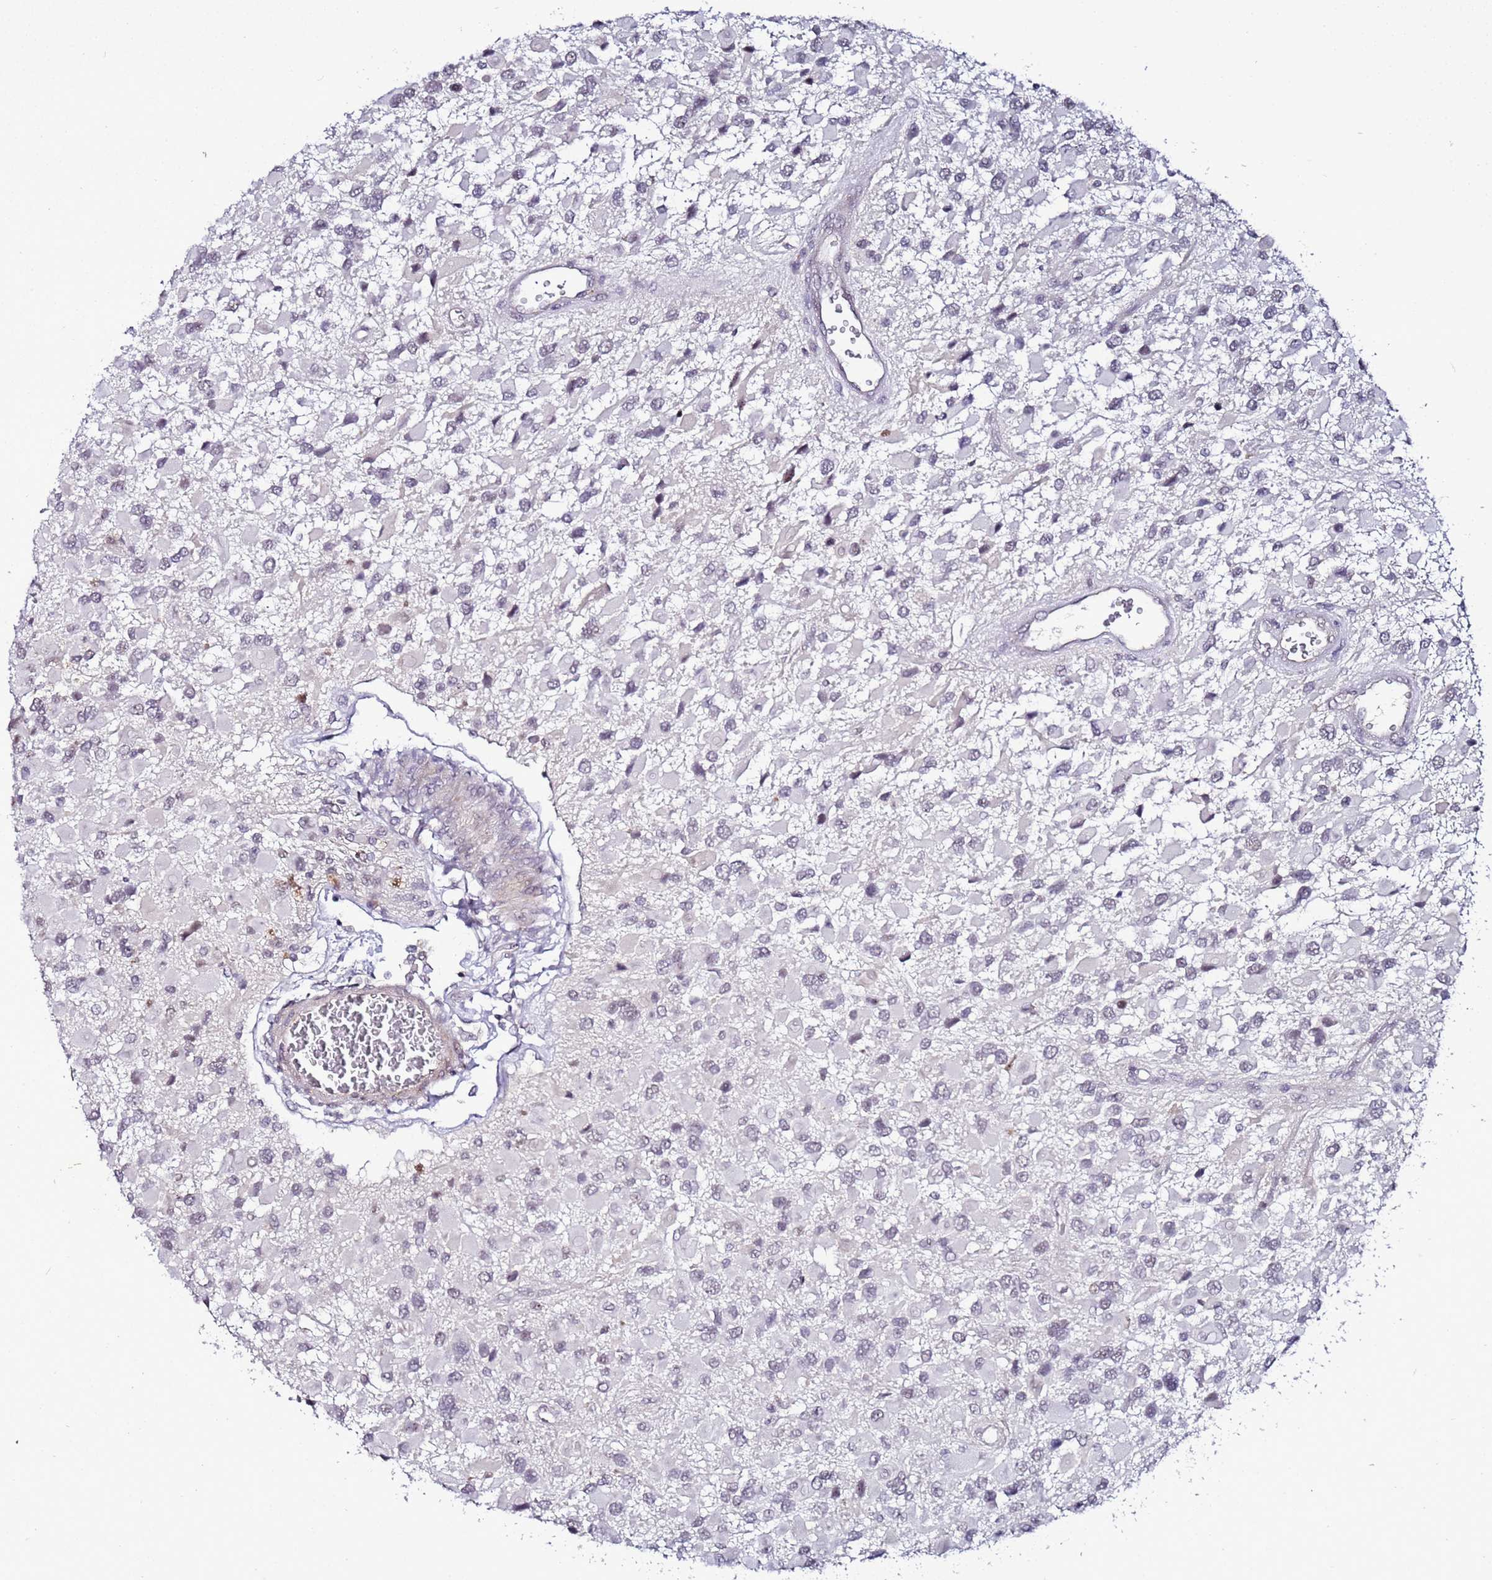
{"staining": {"intensity": "negative", "quantity": "none", "location": "none"}, "tissue": "glioma", "cell_type": "Tumor cells", "image_type": "cancer", "snomed": [{"axis": "morphology", "description": "Glioma, malignant, High grade"}, {"axis": "topography", "description": "Brain"}], "caption": "The micrograph shows no staining of tumor cells in high-grade glioma (malignant).", "gene": "PSMA7", "patient": {"sex": "male", "age": 53}}